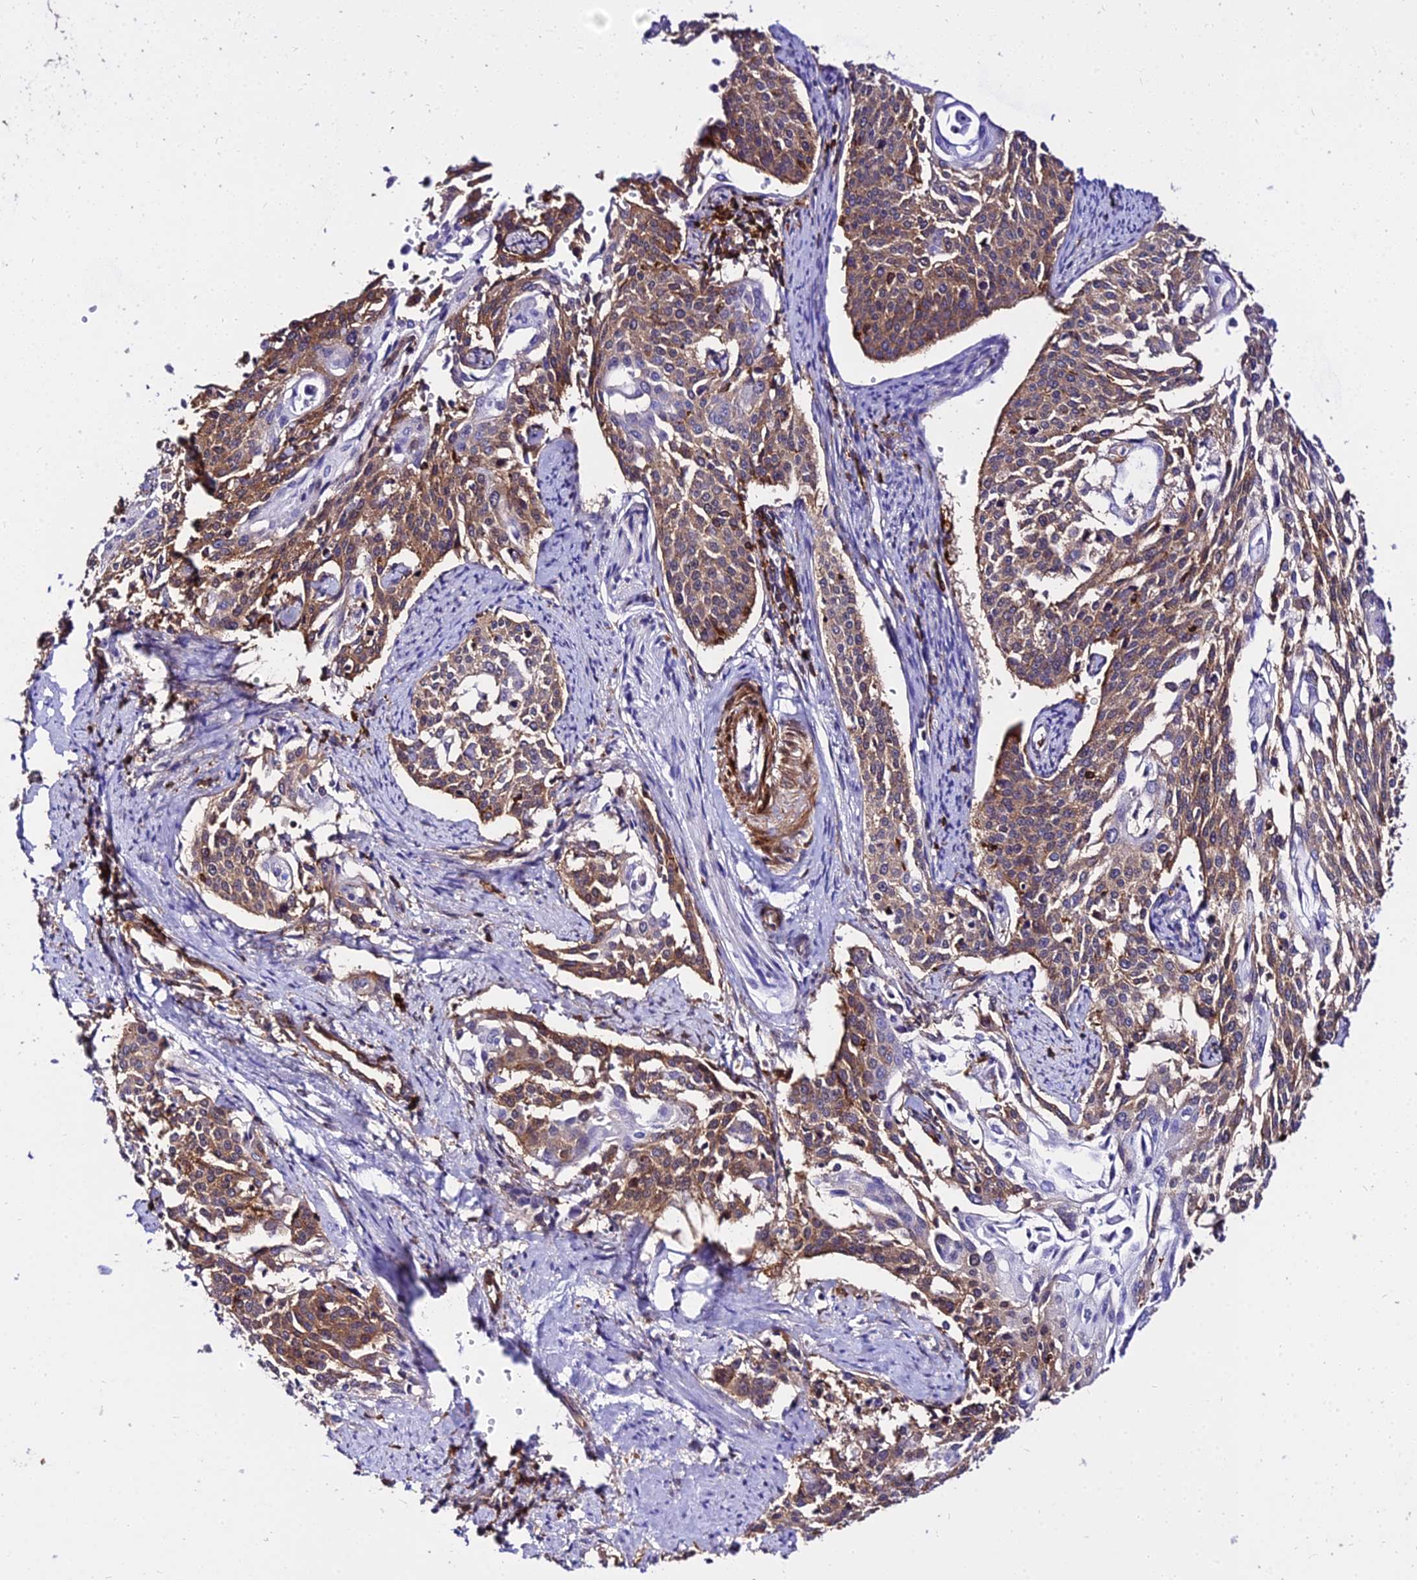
{"staining": {"intensity": "moderate", "quantity": ">75%", "location": "cytoplasmic/membranous"}, "tissue": "cervical cancer", "cell_type": "Tumor cells", "image_type": "cancer", "snomed": [{"axis": "morphology", "description": "Squamous cell carcinoma, NOS"}, {"axis": "topography", "description": "Cervix"}], "caption": "Protein expression by immunohistochemistry (IHC) shows moderate cytoplasmic/membranous expression in approximately >75% of tumor cells in squamous cell carcinoma (cervical).", "gene": "CSRP1", "patient": {"sex": "female", "age": 44}}